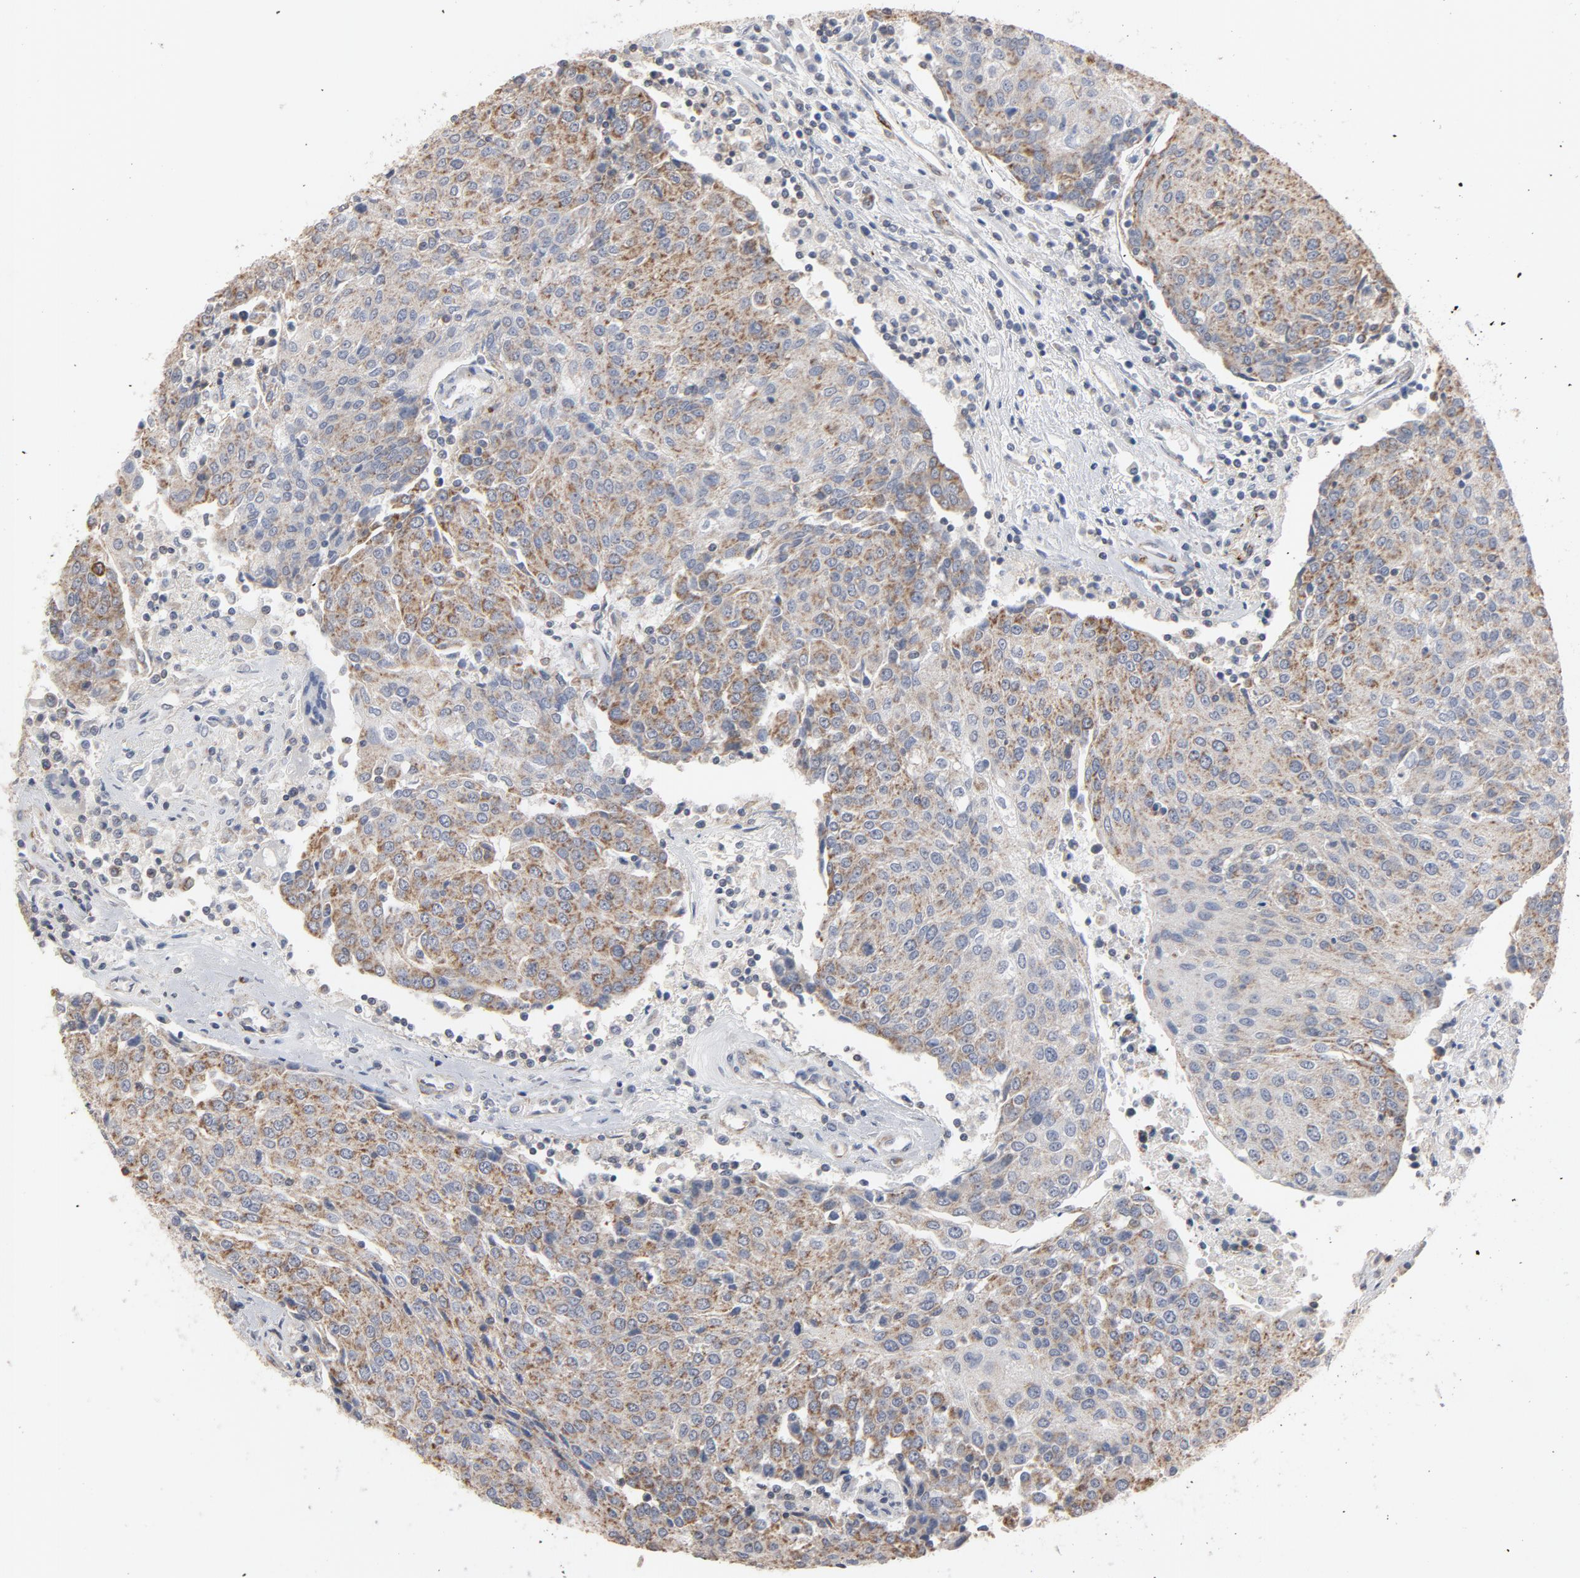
{"staining": {"intensity": "moderate", "quantity": "25%-75%", "location": "cytoplasmic/membranous"}, "tissue": "urothelial cancer", "cell_type": "Tumor cells", "image_type": "cancer", "snomed": [{"axis": "morphology", "description": "Urothelial carcinoma, High grade"}, {"axis": "topography", "description": "Urinary bladder"}], "caption": "Immunohistochemistry (DAB (3,3'-diaminobenzidine)) staining of human high-grade urothelial carcinoma shows moderate cytoplasmic/membranous protein expression in approximately 25%-75% of tumor cells.", "gene": "GNG2", "patient": {"sex": "female", "age": 85}}